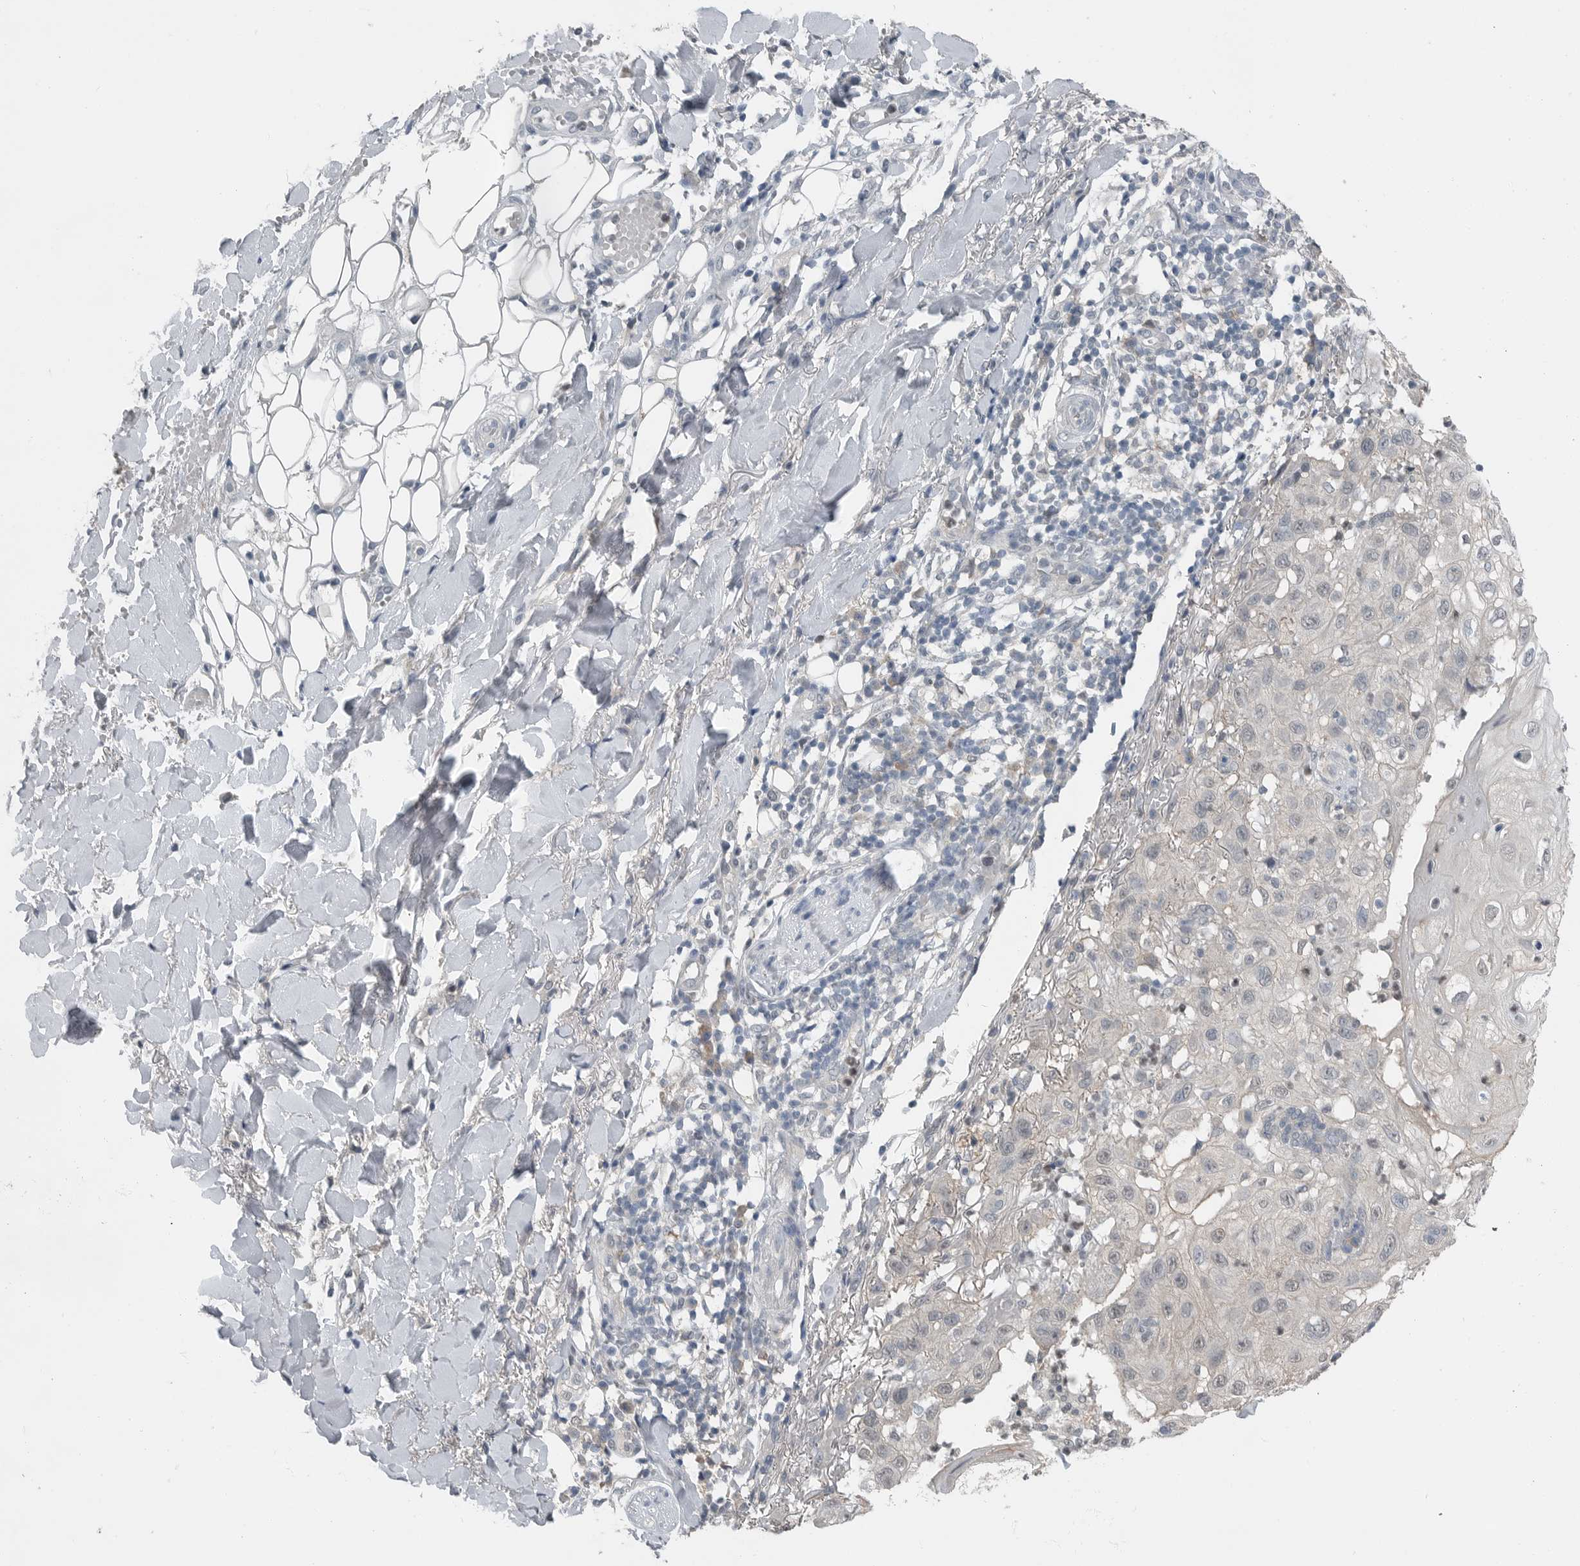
{"staining": {"intensity": "negative", "quantity": "none", "location": "none"}, "tissue": "skin cancer", "cell_type": "Tumor cells", "image_type": "cancer", "snomed": [{"axis": "morphology", "description": "Normal tissue, NOS"}, {"axis": "morphology", "description": "Squamous cell carcinoma, NOS"}, {"axis": "topography", "description": "Skin"}], "caption": "An image of human skin squamous cell carcinoma is negative for staining in tumor cells.", "gene": "MFAP3L", "patient": {"sex": "female", "age": 96}}